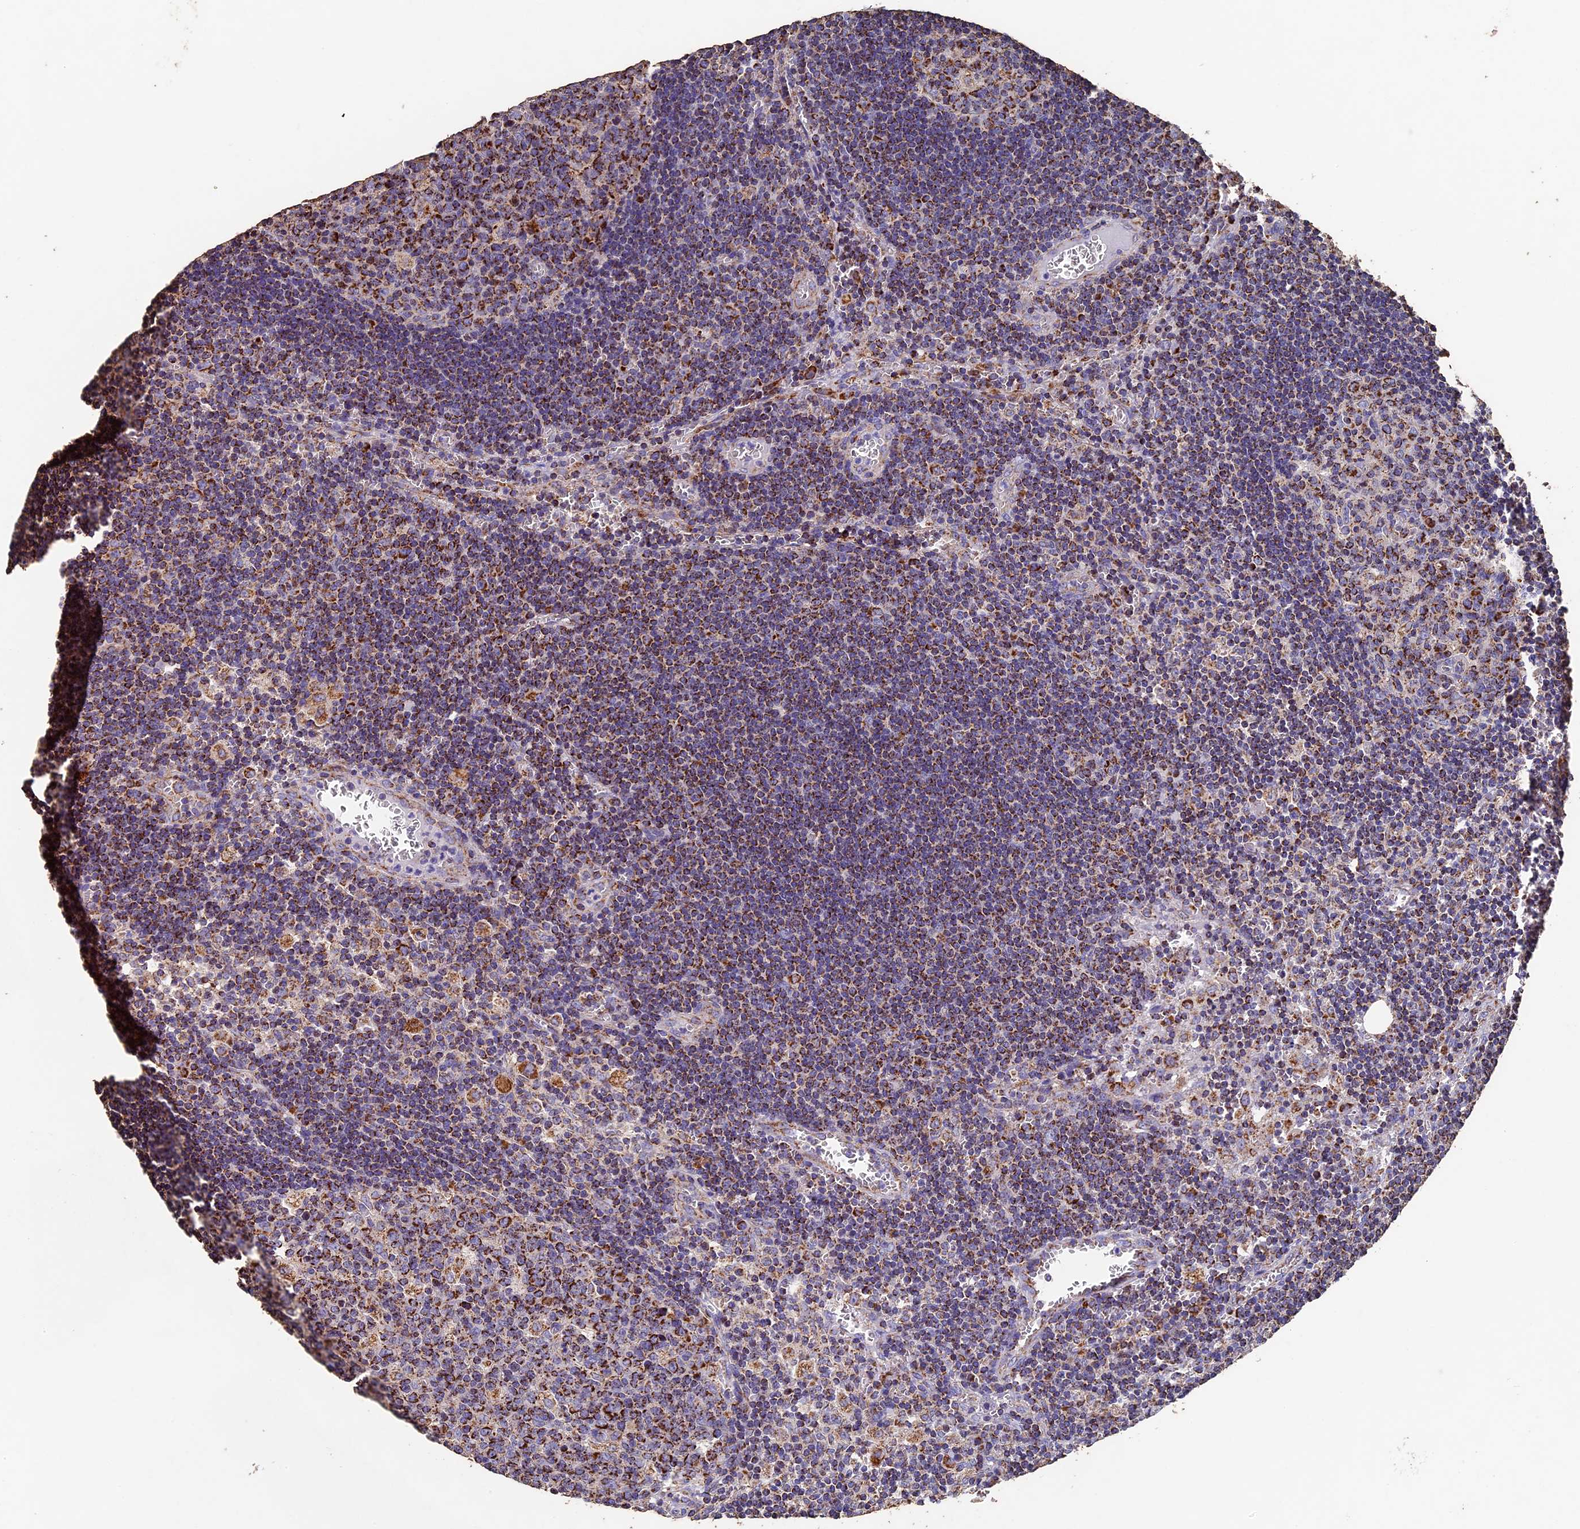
{"staining": {"intensity": "strong", "quantity": "25%-75%", "location": "cytoplasmic/membranous"}, "tissue": "lymph node", "cell_type": "Germinal center cells", "image_type": "normal", "snomed": [{"axis": "morphology", "description": "Normal tissue, NOS"}, {"axis": "topography", "description": "Lymph node"}], "caption": "A histopathology image showing strong cytoplasmic/membranous expression in about 25%-75% of germinal center cells in benign lymph node, as visualized by brown immunohistochemical staining.", "gene": "ADAT1", "patient": {"sex": "female", "age": 73}}